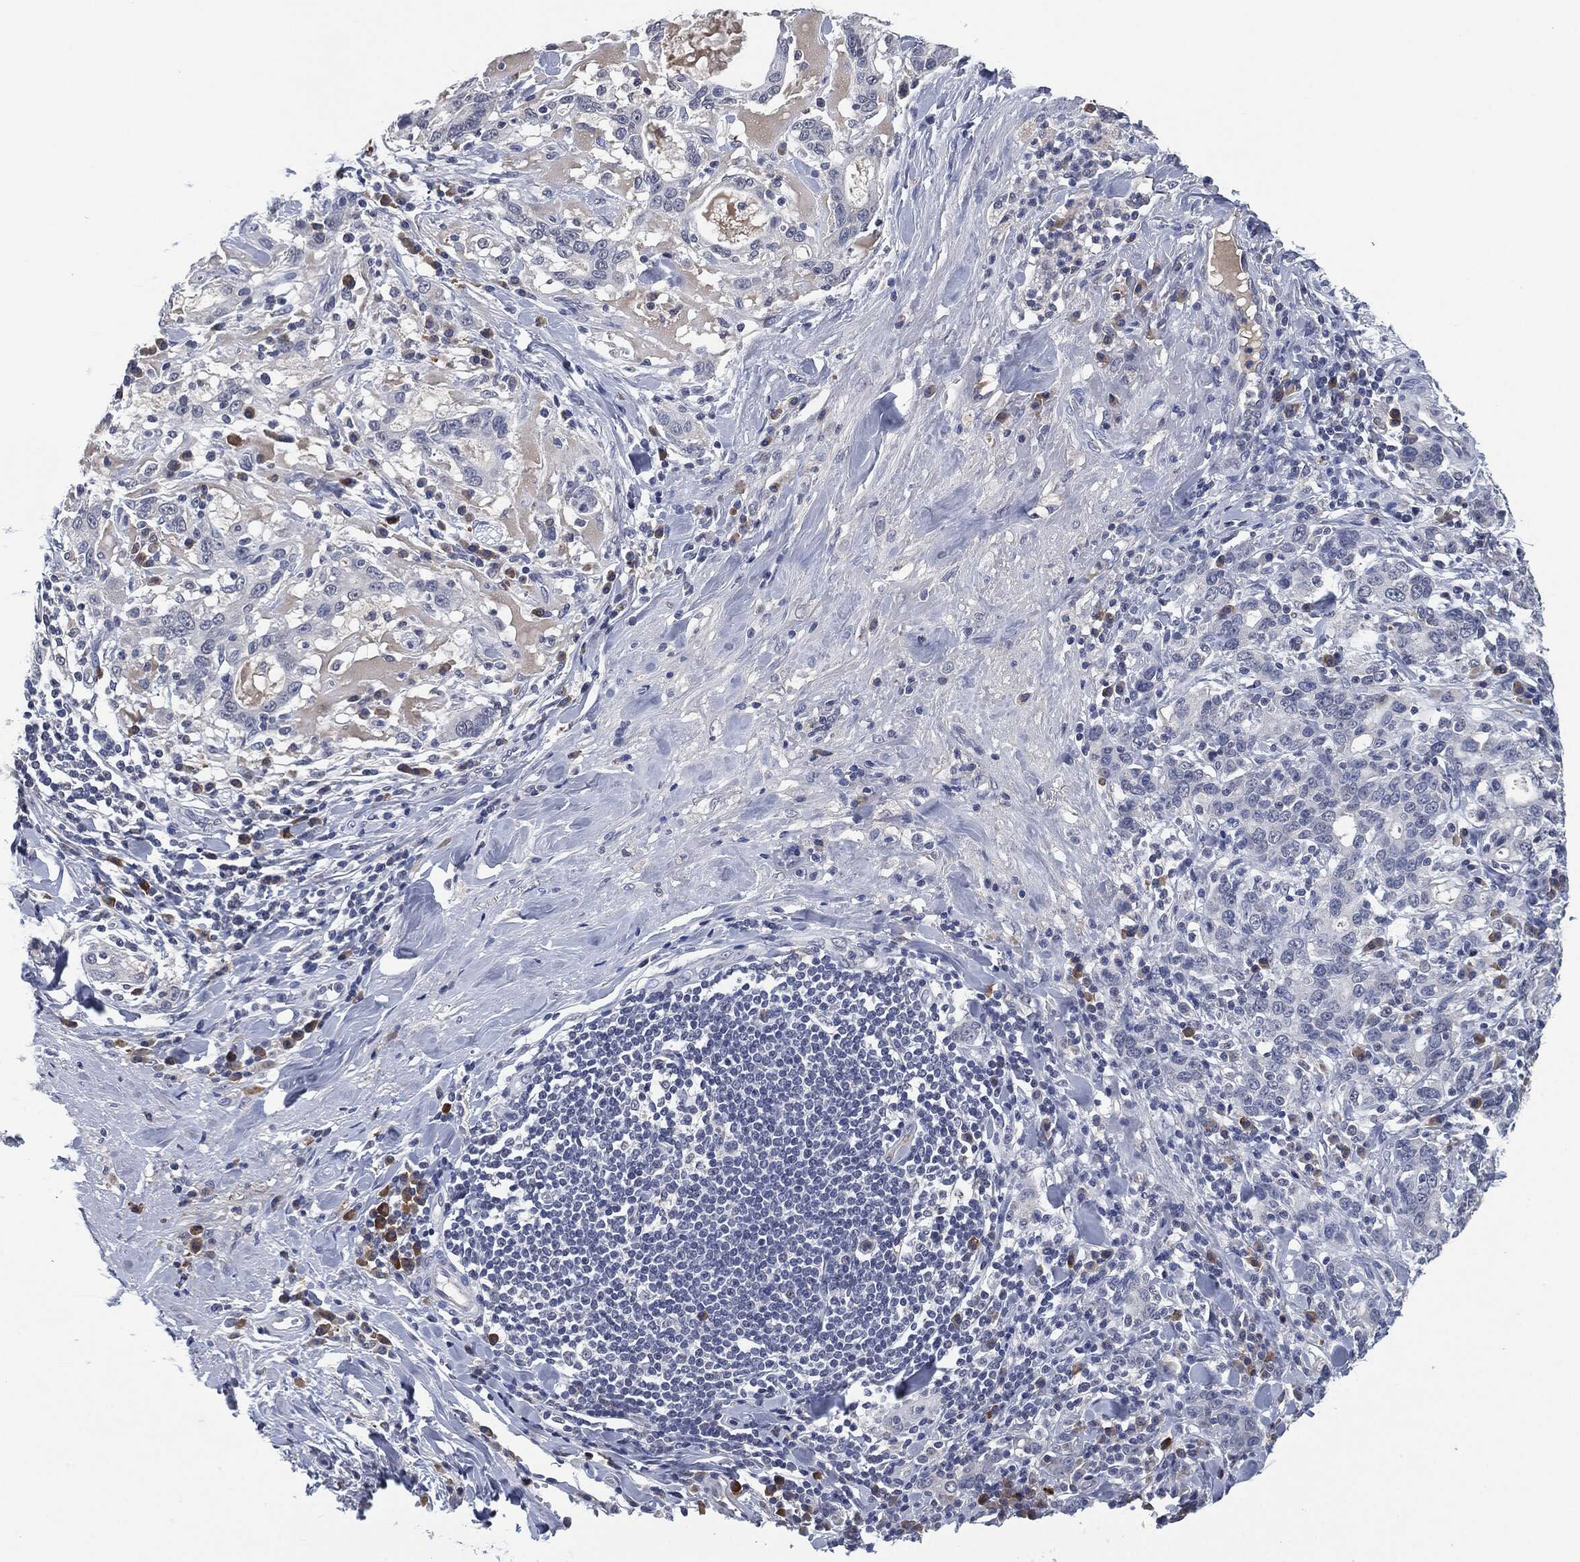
{"staining": {"intensity": "negative", "quantity": "none", "location": "none"}, "tissue": "stomach cancer", "cell_type": "Tumor cells", "image_type": "cancer", "snomed": [{"axis": "morphology", "description": "Adenocarcinoma, NOS"}, {"axis": "topography", "description": "Stomach"}], "caption": "Human adenocarcinoma (stomach) stained for a protein using IHC reveals no expression in tumor cells.", "gene": "IL2RG", "patient": {"sex": "male", "age": 79}}